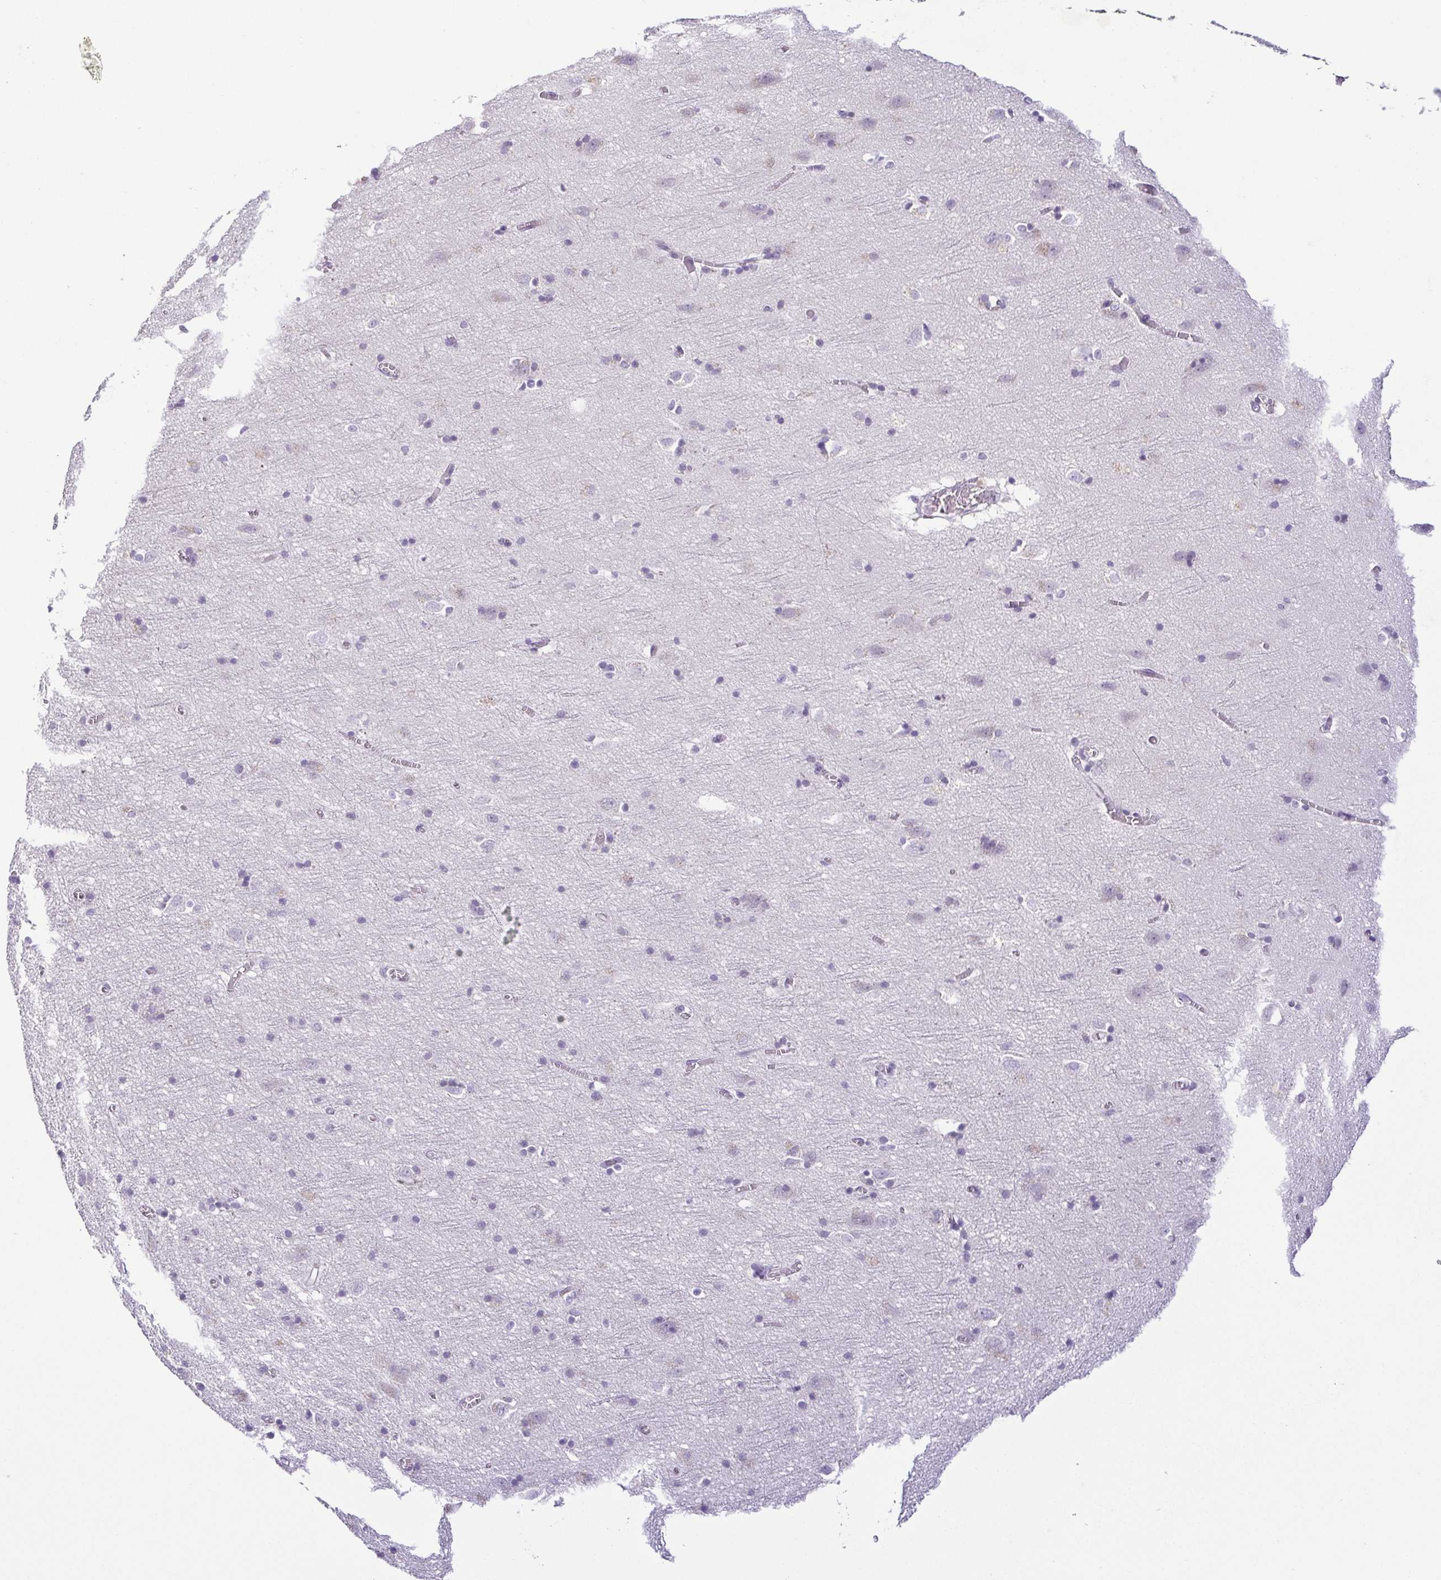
{"staining": {"intensity": "negative", "quantity": "none", "location": "none"}, "tissue": "cerebral cortex", "cell_type": "Endothelial cells", "image_type": "normal", "snomed": [{"axis": "morphology", "description": "Normal tissue, NOS"}, {"axis": "topography", "description": "Cerebral cortex"}], "caption": "DAB immunohistochemical staining of normal human cerebral cortex displays no significant staining in endothelial cells.", "gene": "TCF3", "patient": {"sex": "male", "age": 70}}